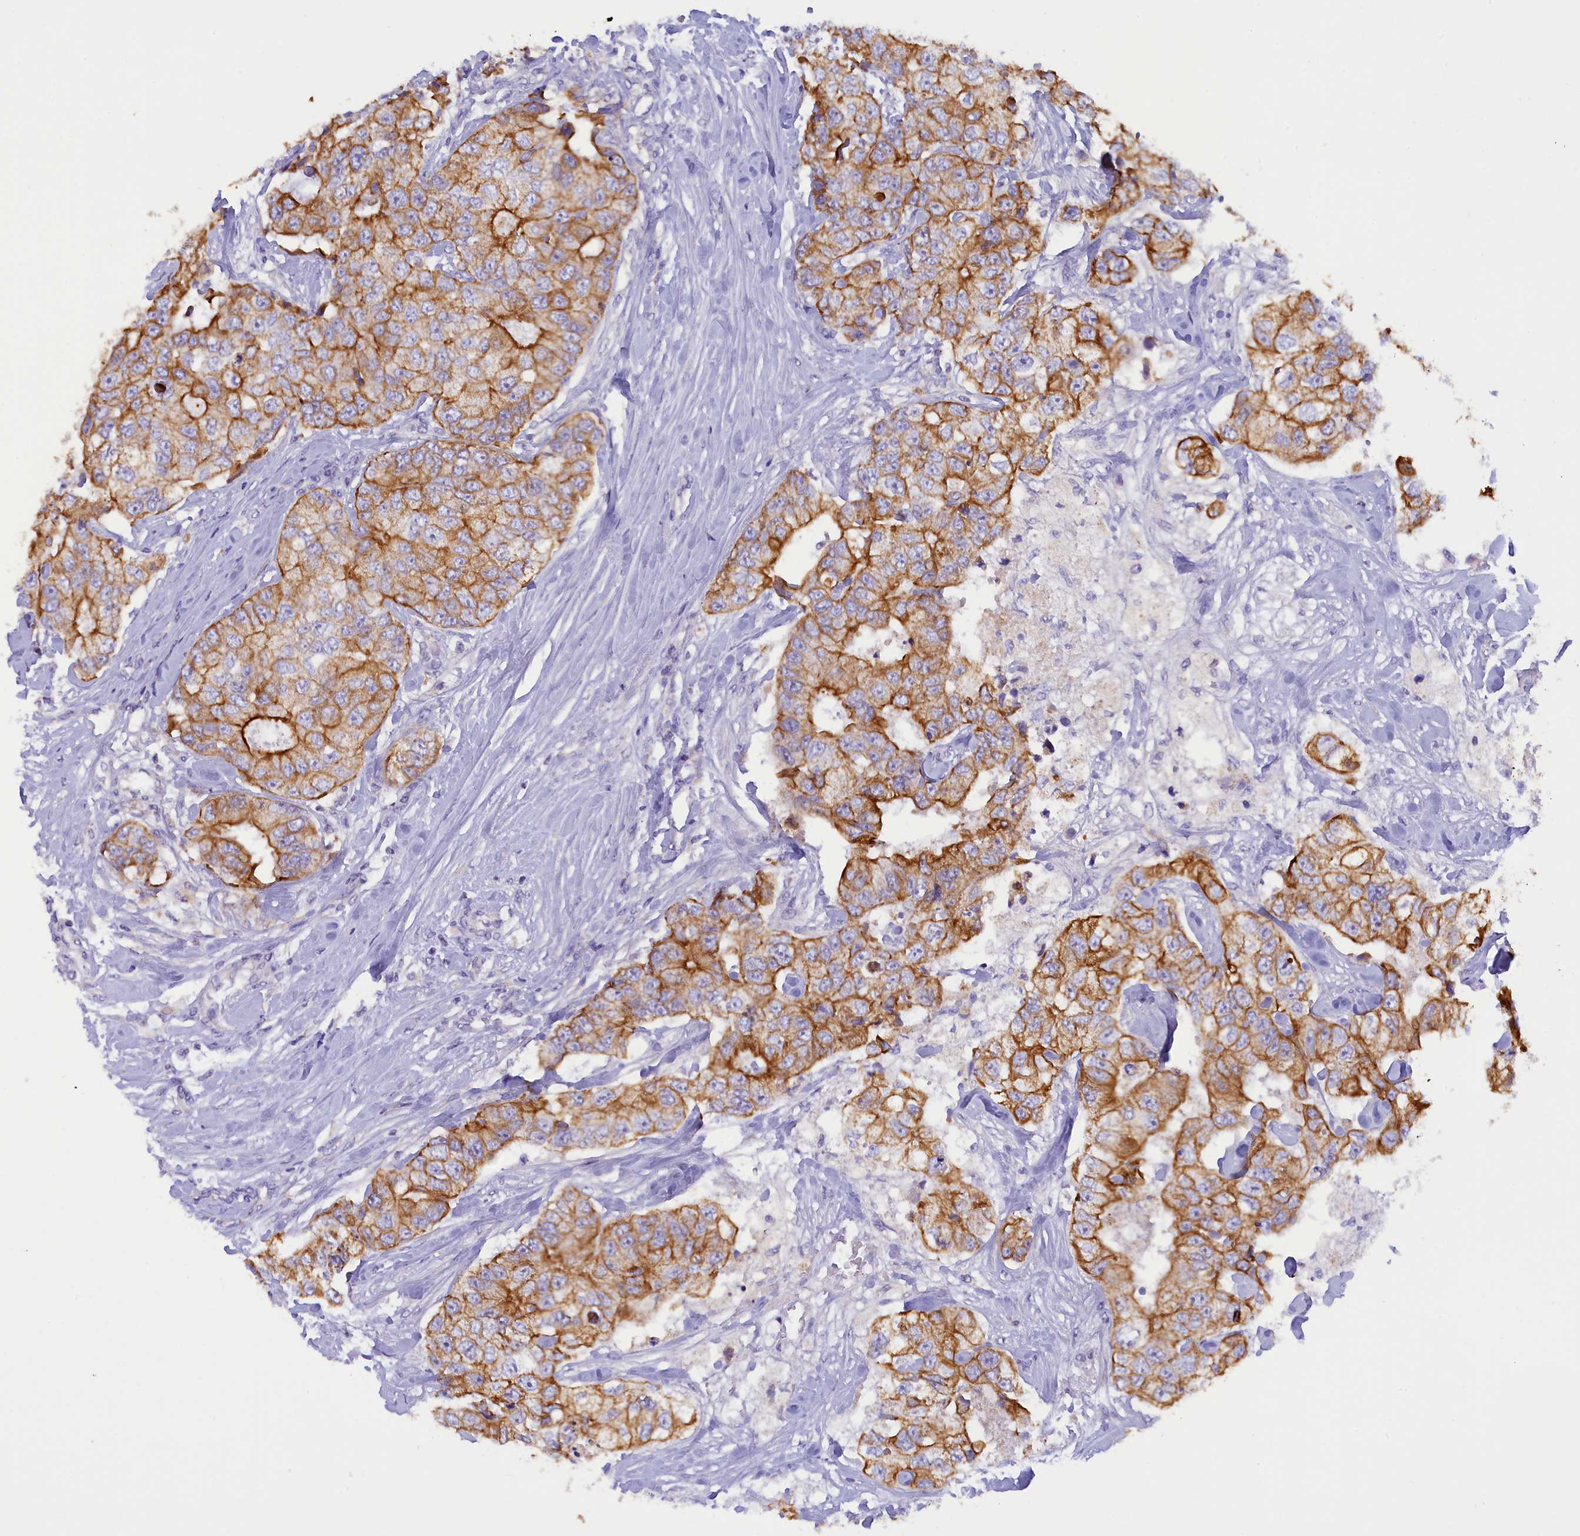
{"staining": {"intensity": "moderate", "quantity": ">75%", "location": "cytoplasmic/membranous"}, "tissue": "breast cancer", "cell_type": "Tumor cells", "image_type": "cancer", "snomed": [{"axis": "morphology", "description": "Duct carcinoma"}, {"axis": "topography", "description": "Breast"}], "caption": "The micrograph demonstrates a brown stain indicating the presence of a protein in the cytoplasmic/membranous of tumor cells in breast cancer. (Brightfield microscopy of DAB IHC at high magnification).", "gene": "PKIA", "patient": {"sex": "female", "age": 62}}